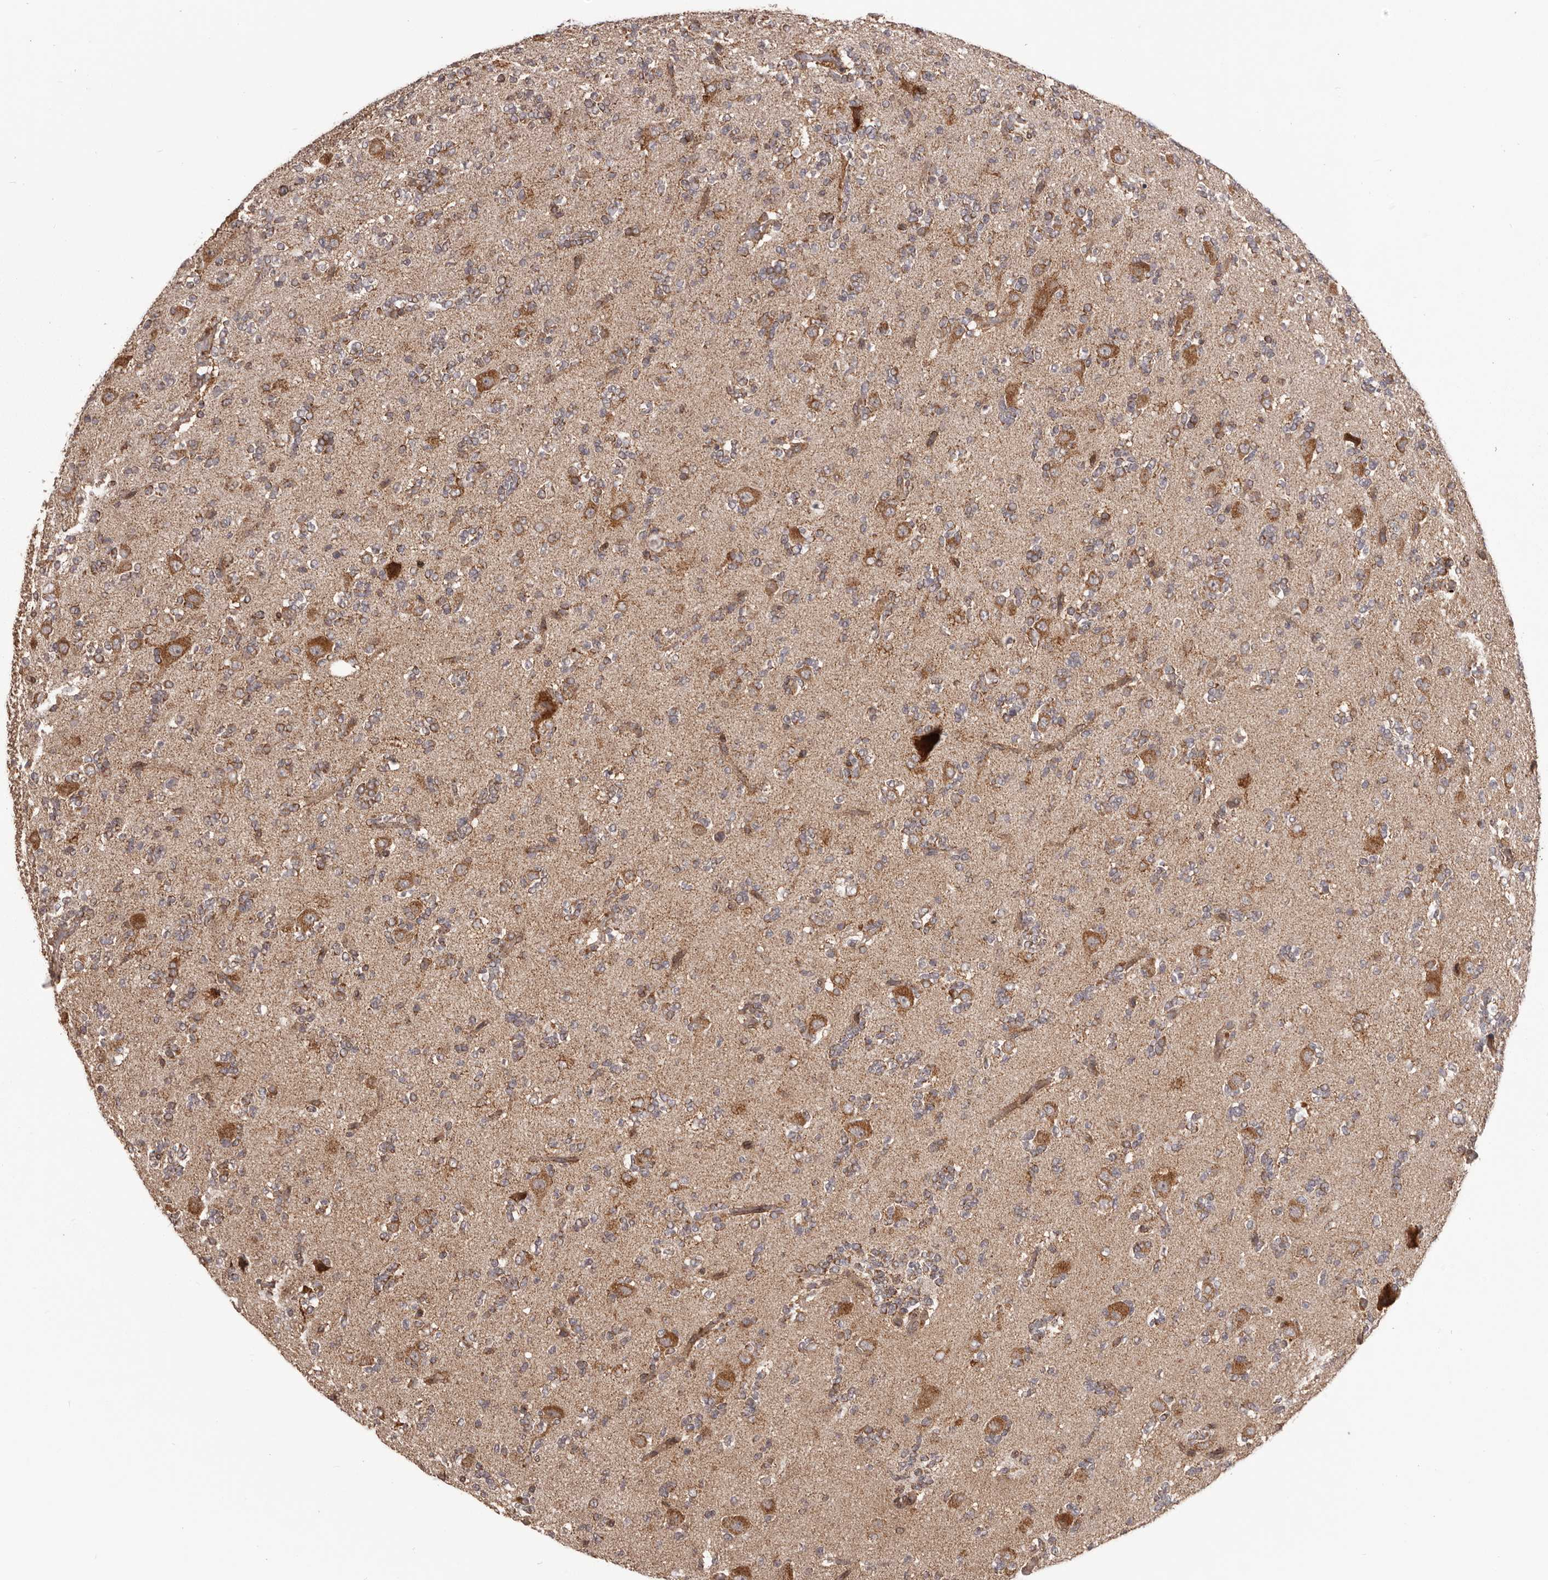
{"staining": {"intensity": "moderate", "quantity": "25%-75%", "location": "cytoplasmic/membranous"}, "tissue": "glioma", "cell_type": "Tumor cells", "image_type": "cancer", "snomed": [{"axis": "morphology", "description": "Glioma, malignant, High grade"}, {"axis": "topography", "description": "Brain"}], "caption": "About 25%-75% of tumor cells in human glioma demonstrate moderate cytoplasmic/membranous protein expression as visualized by brown immunohistochemical staining.", "gene": "CHRM2", "patient": {"sex": "female", "age": 62}}